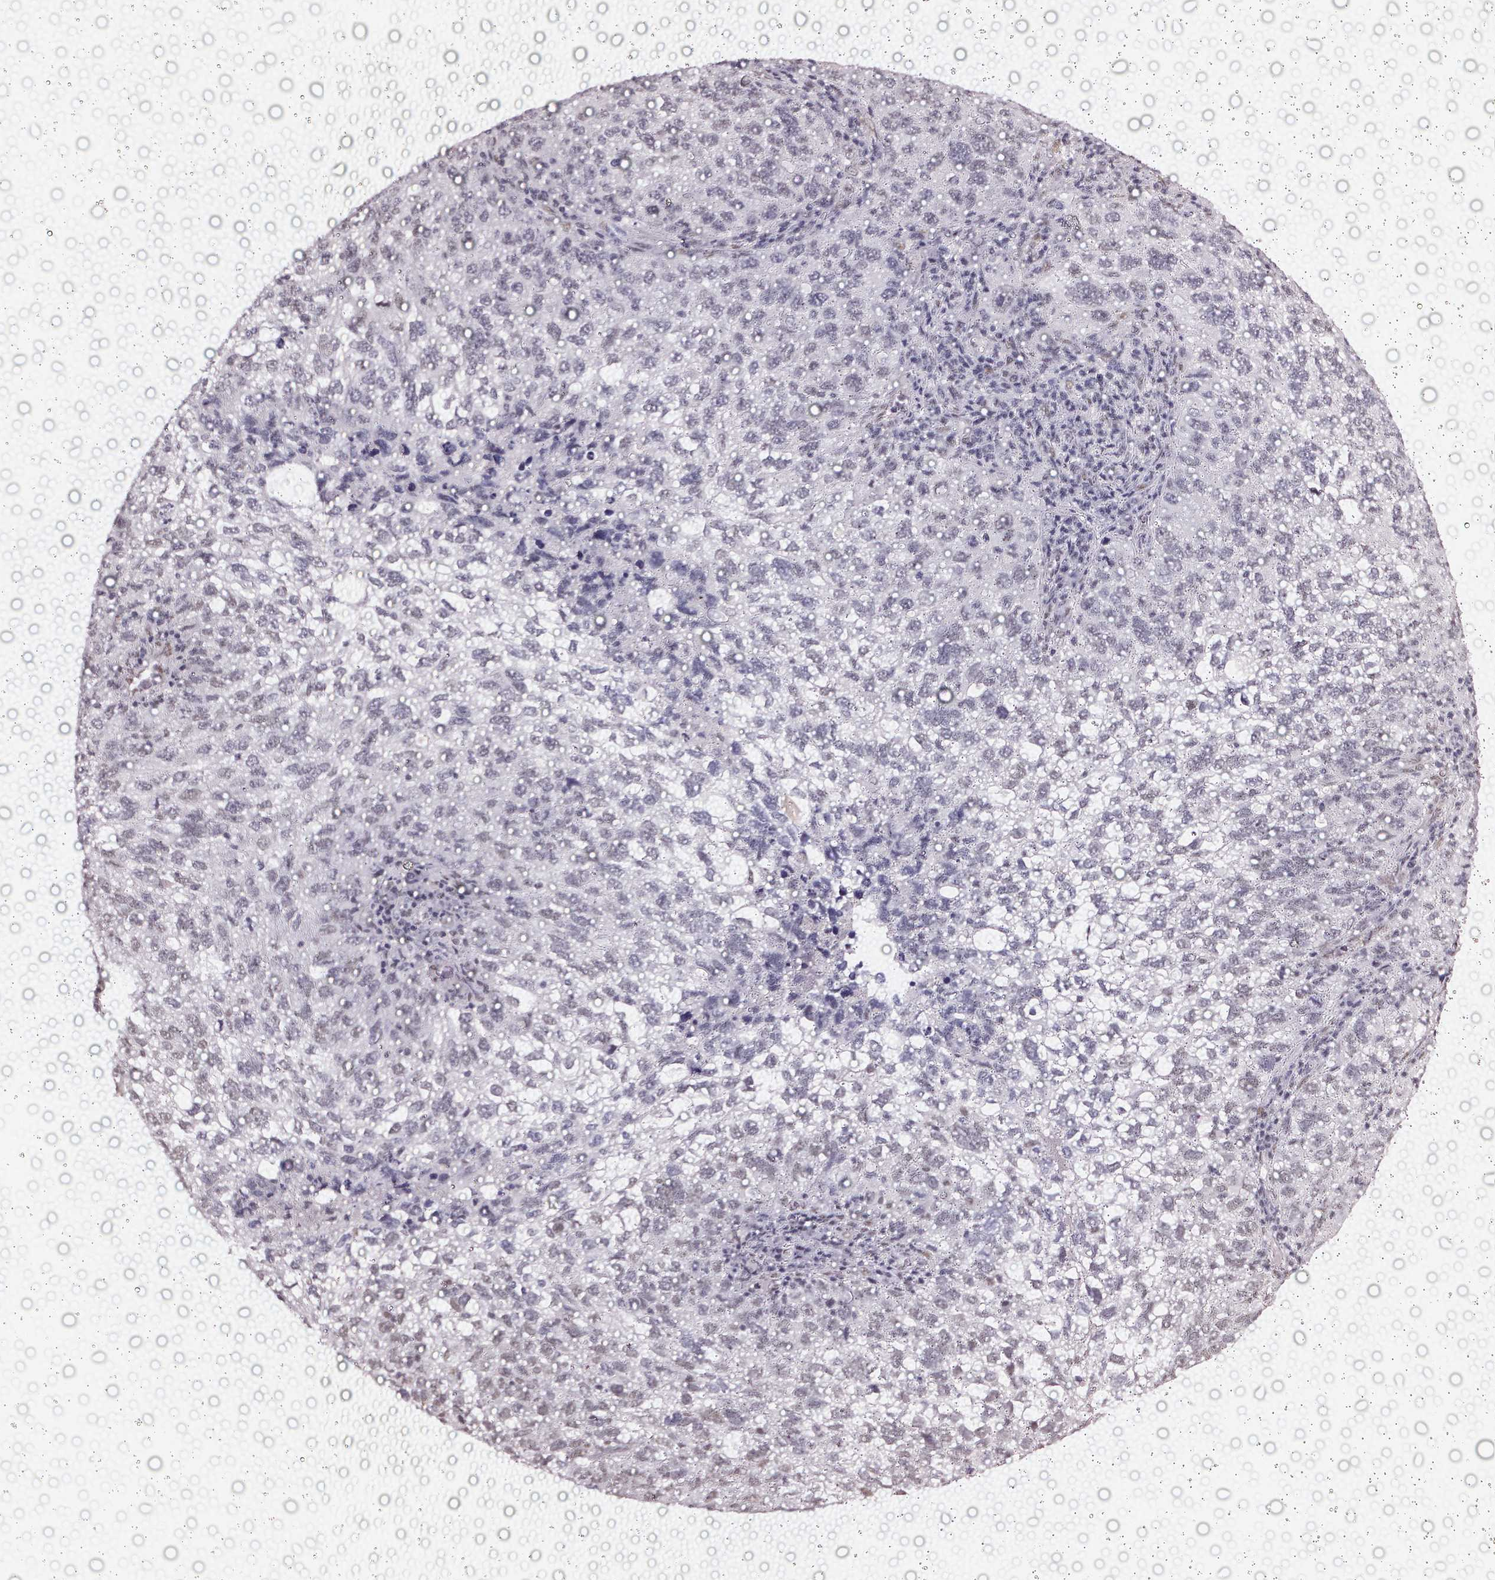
{"staining": {"intensity": "weak", "quantity": "<25%", "location": "nuclear"}, "tissue": "cervical cancer", "cell_type": "Tumor cells", "image_type": "cancer", "snomed": [{"axis": "morphology", "description": "Squamous cell carcinoma, NOS"}, {"axis": "topography", "description": "Cervix"}], "caption": "Histopathology image shows no protein staining in tumor cells of squamous cell carcinoma (cervical) tissue.", "gene": "GP6", "patient": {"sex": "female", "age": 55}}